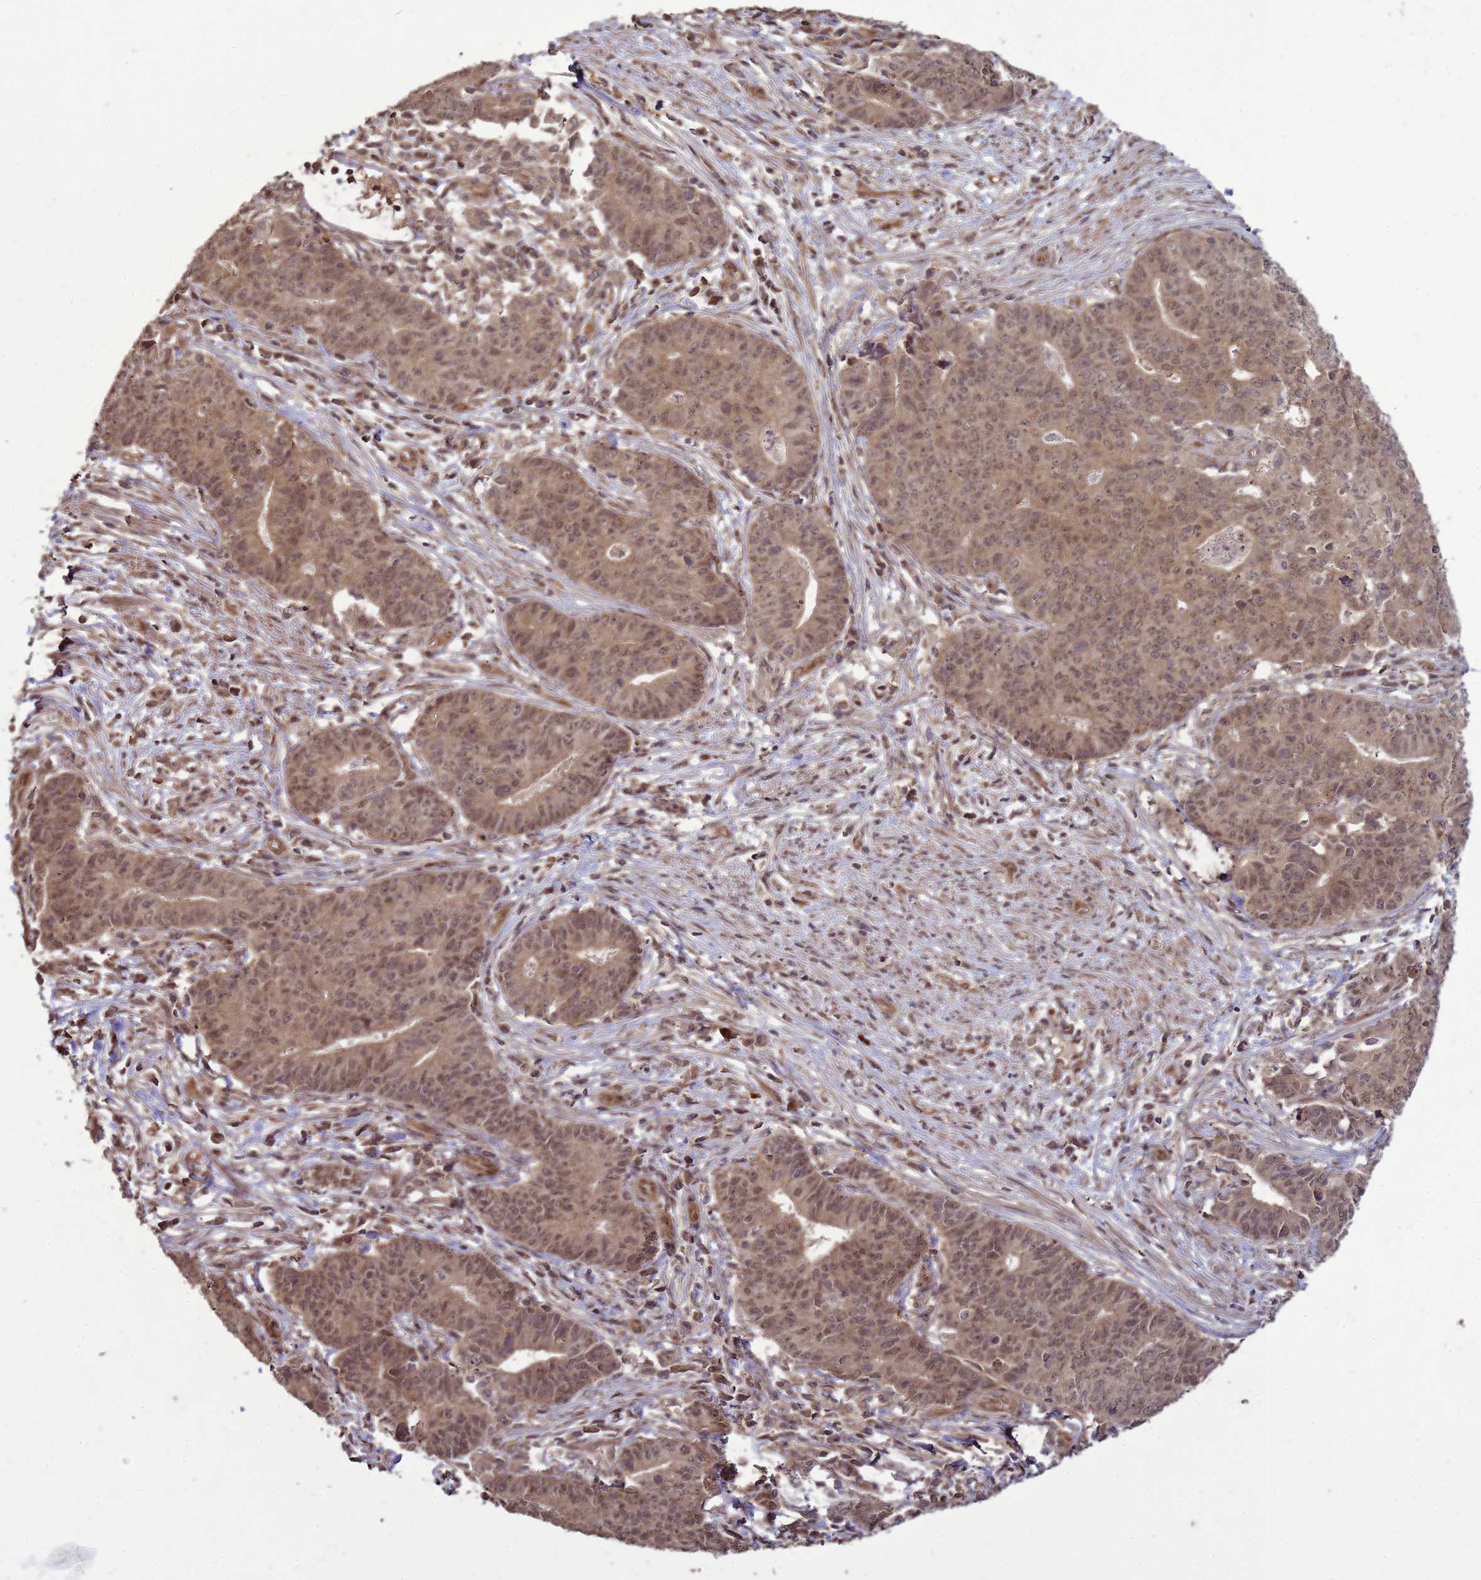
{"staining": {"intensity": "moderate", "quantity": ">75%", "location": "cytoplasmic/membranous,nuclear"}, "tissue": "endometrial cancer", "cell_type": "Tumor cells", "image_type": "cancer", "snomed": [{"axis": "morphology", "description": "Adenocarcinoma, NOS"}, {"axis": "topography", "description": "Endometrium"}], "caption": "An image of human endometrial cancer stained for a protein displays moderate cytoplasmic/membranous and nuclear brown staining in tumor cells.", "gene": "CRBN", "patient": {"sex": "female", "age": 59}}